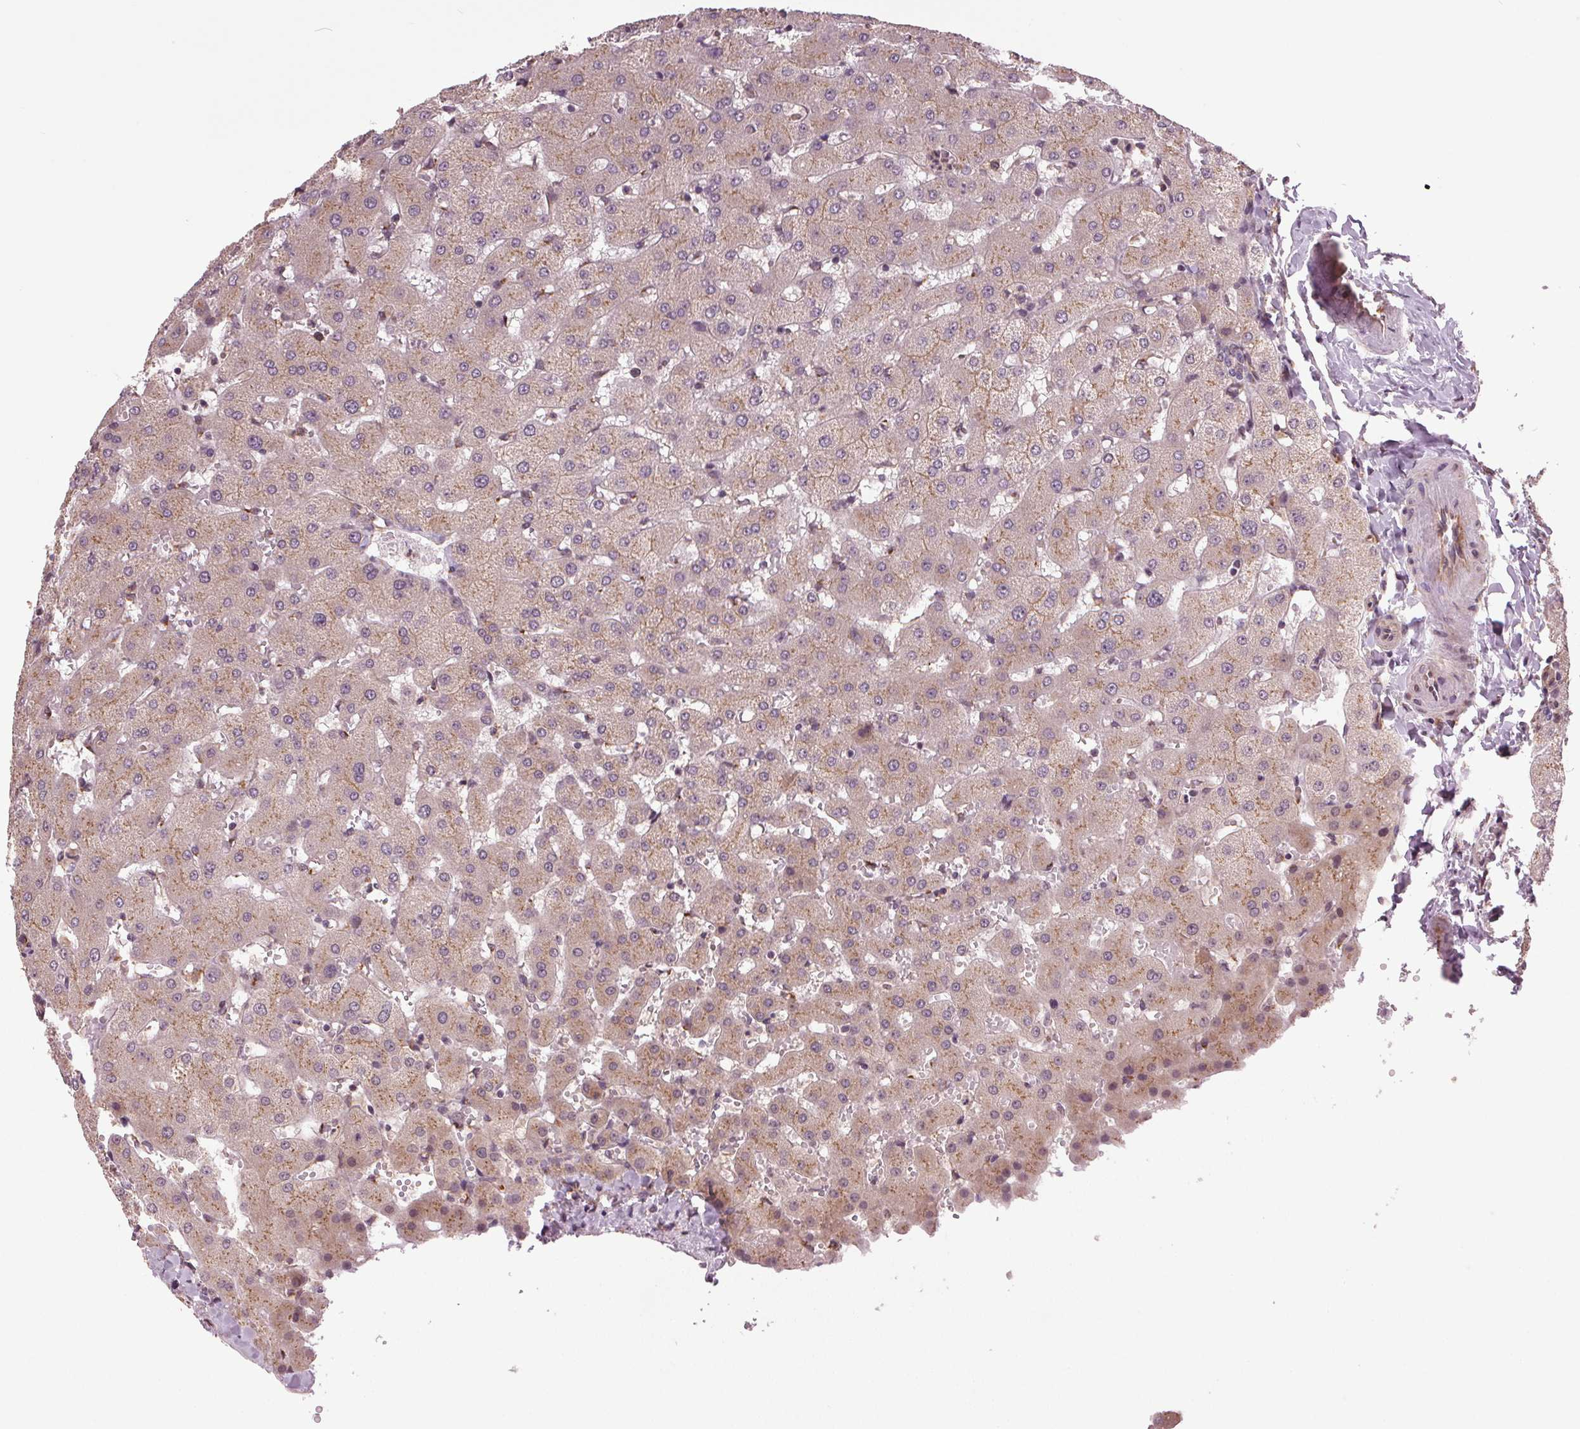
{"staining": {"intensity": "negative", "quantity": "none", "location": "none"}, "tissue": "liver", "cell_type": "Cholangiocytes", "image_type": "normal", "snomed": [{"axis": "morphology", "description": "Normal tissue, NOS"}, {"axis": "topography", "description": "Liver"}], "caption": "DAB (3,3'-diaminobenzidine) immunohistochemical staining of benign liver exhibits no significant staining in cholangiocytes. (DAB IHC, high magnification).", "gene": "BSDC1", "patient": {"sex": "female", "age": 63}}